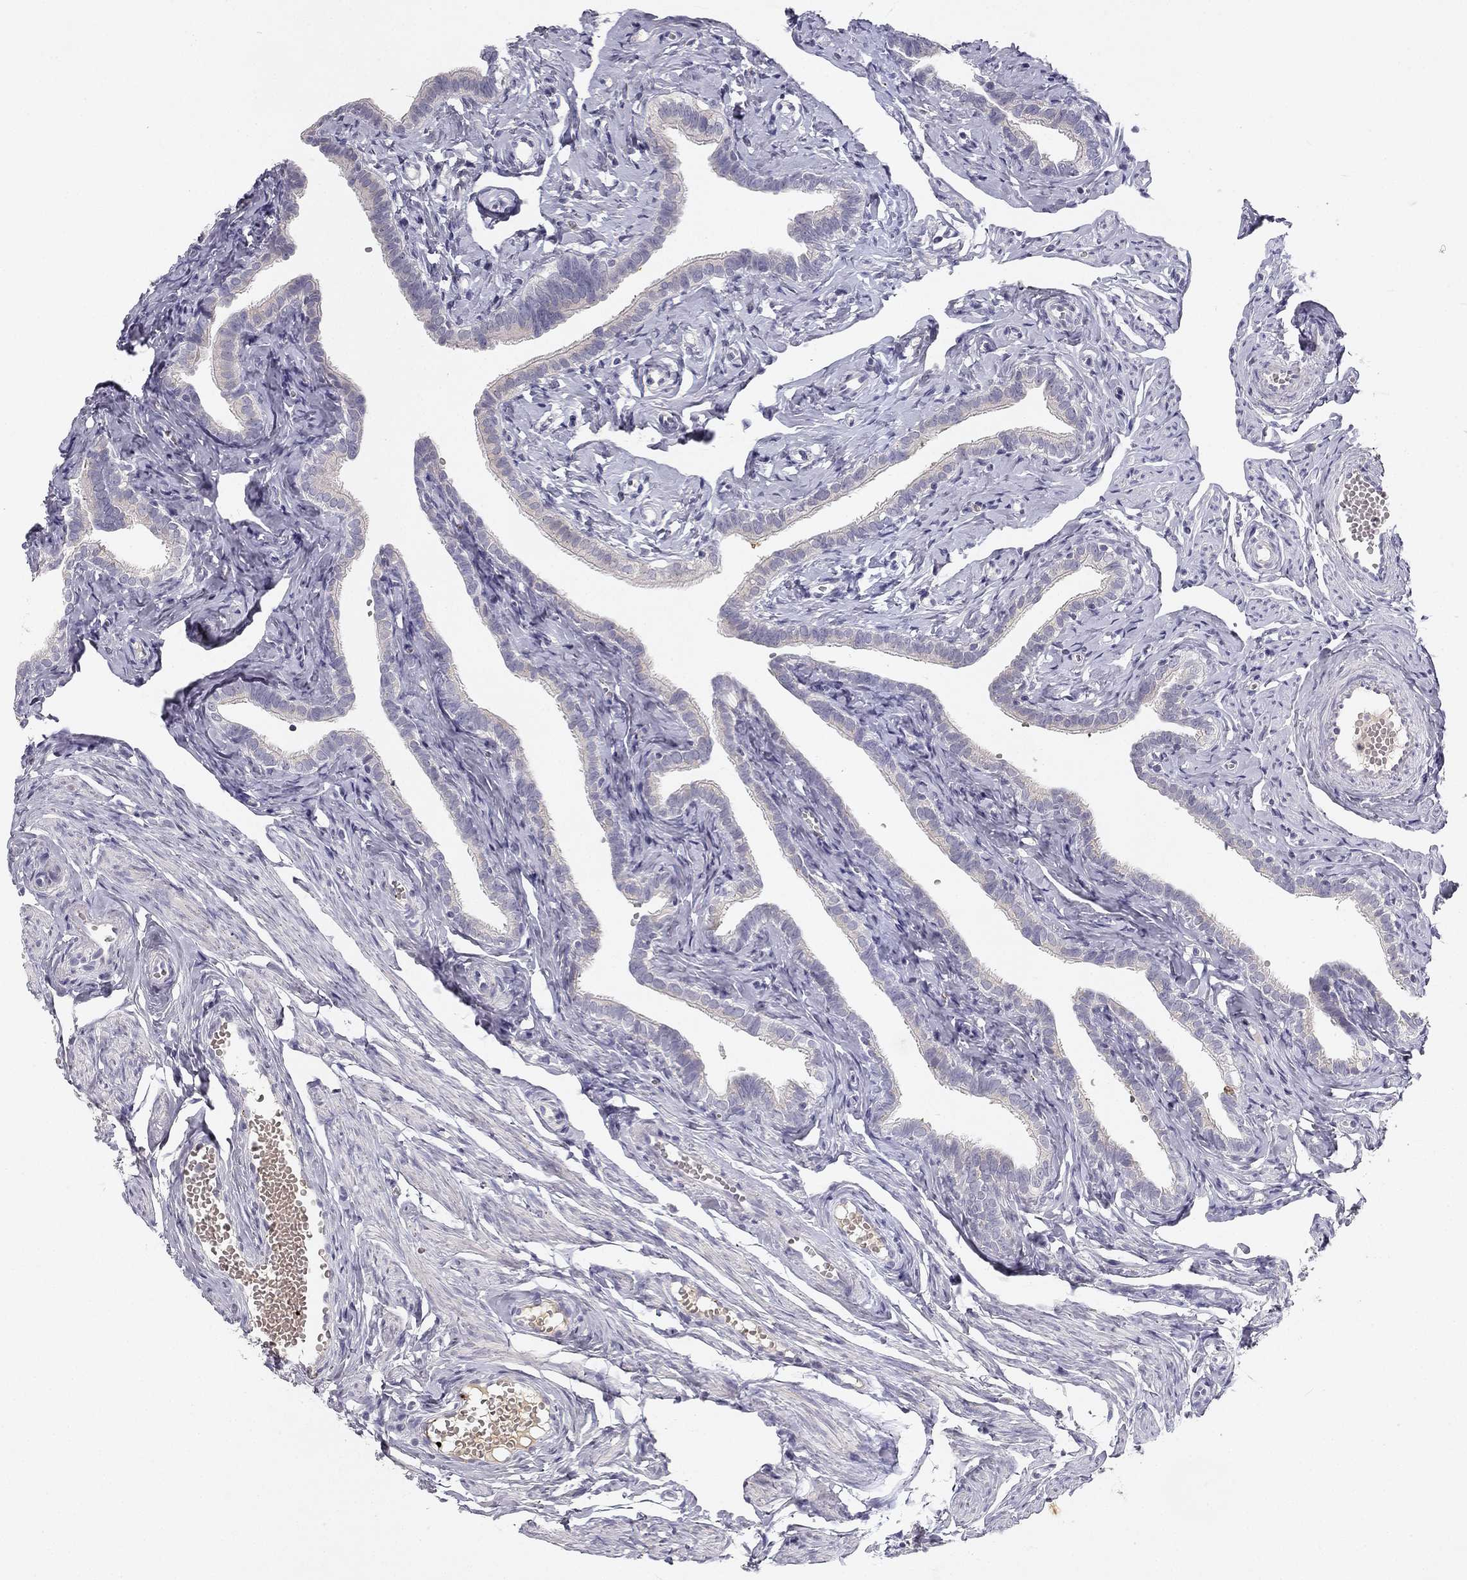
{"staining": {"intensity": "negative", "quantity": "none", "location": "none"}, "tissue": "fallopian tube", "cell_type": "Glandular cells", "image_type": "normal", "snomed": [{"axis": "morphology", "description": "Normal tissue, NOS"}, {"axis": "topography", "description": "Fallopian tube"}], "caption": "The immunohistochemistry photomicrograph has no significant positivity in glandular cells of fallopian tube.", "gene": "SLC6A4", "patient": {"sex": "female", "age": 41}}